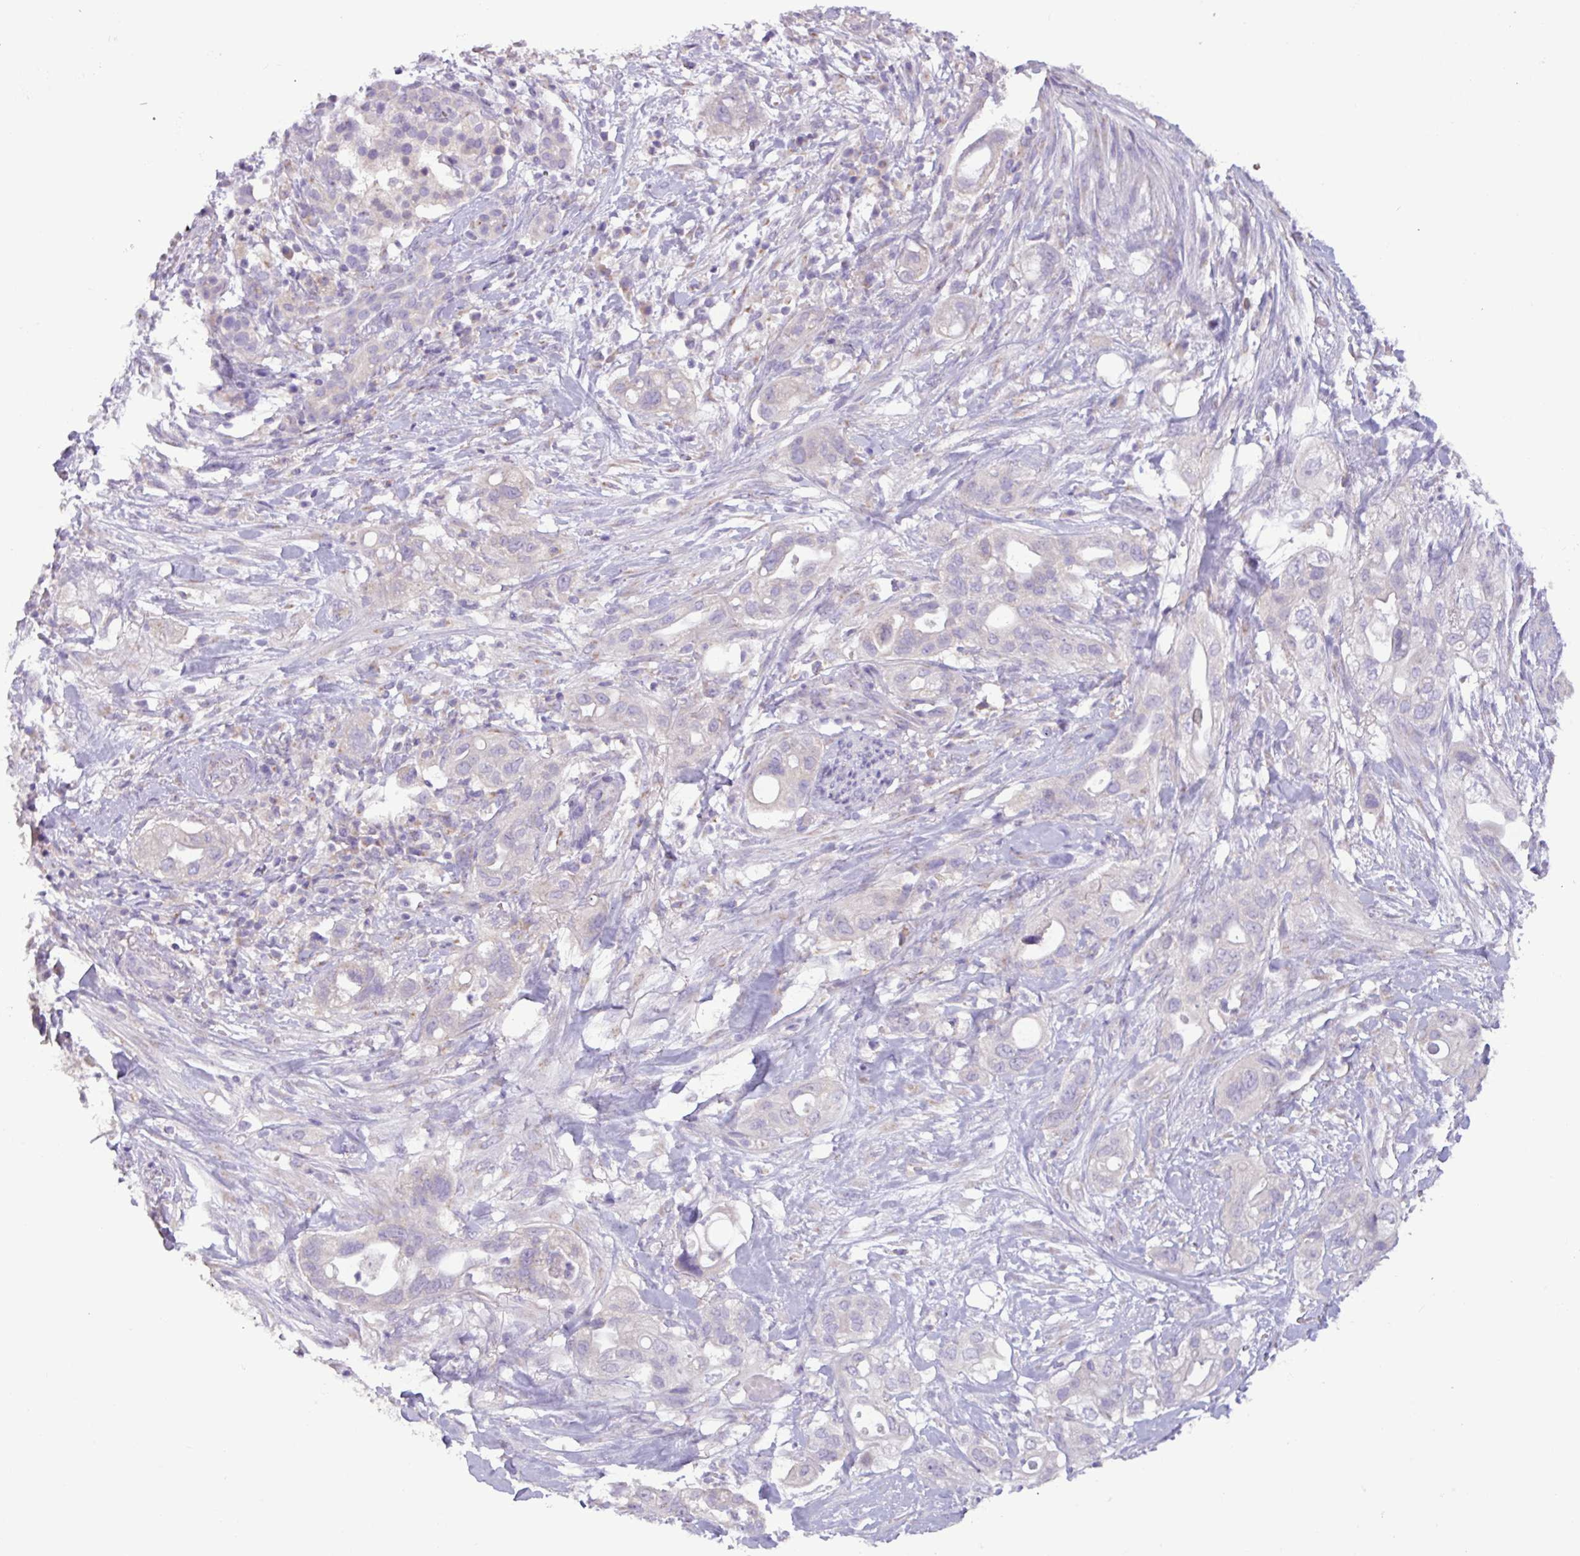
{"staining": {"intensity": "negative", "quantity": "none", "location": "none"}, "tissue": "pancreatic cancer", "cell_type": "Tumor cells", "image_type": "cancer", "snomed": [{"axis": "morphology", "description": "Adenocarcinoma, NOS"}, {"axis": "topography", "description": "Pancreas"}], "caption": "Tumor cells show no significant protein staining in pancreatic cancer (adenocarcinoma).", "gene": "STIMATE", "patient": {"sex": "male", "age": 44}}